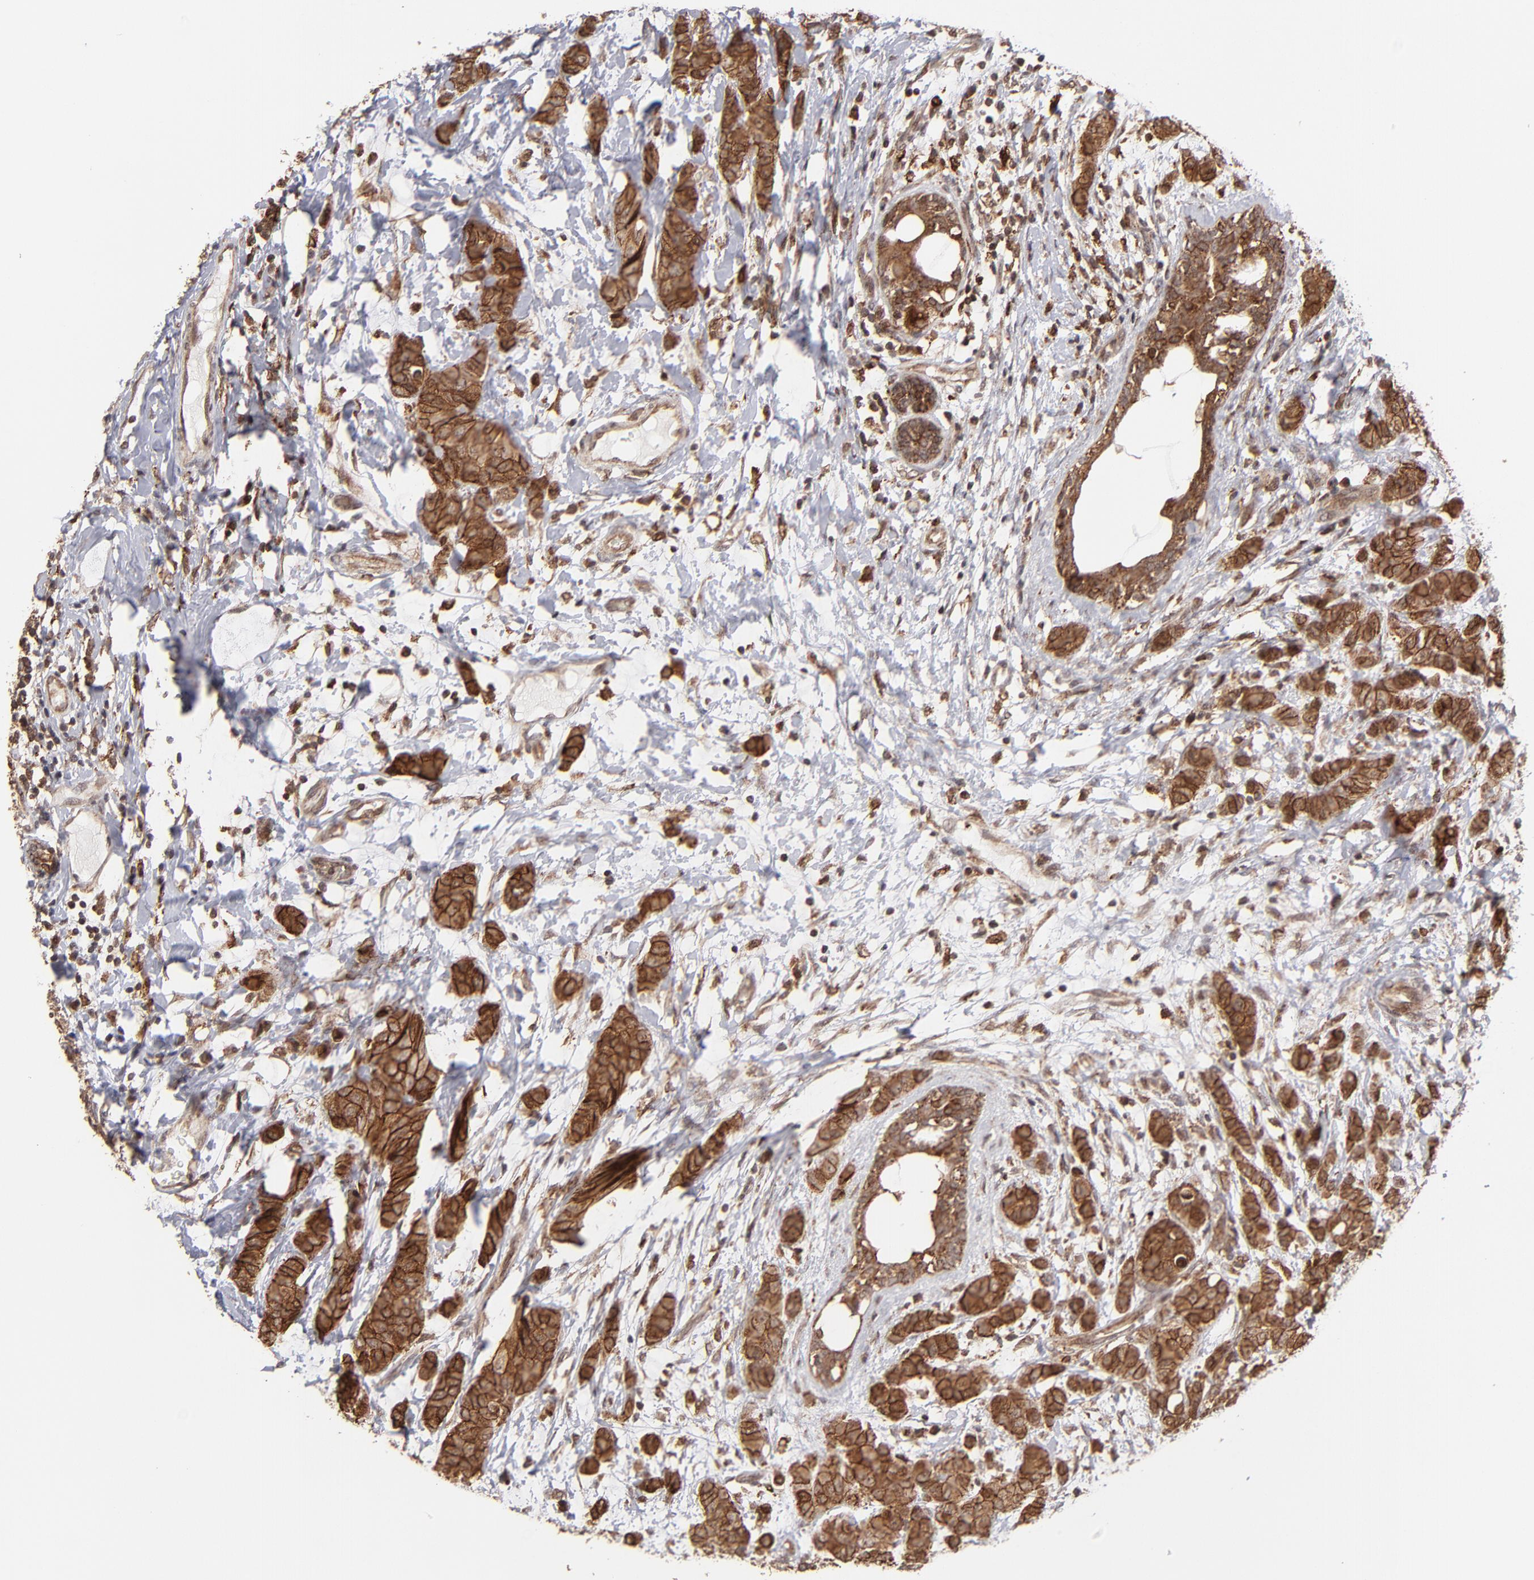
{"staining": {"intensity": "strong", "quantity": ">75%", "location": "cytoplasmic/membranous,nuclear"}, "tissue": "breast cancer", "cell_type": "Tumor cells", "image_type": "cancer", "snomed": [{"axis": "morphology", "description": "Duct carcinoma"}, {"axis": "topography", "description": "Breast"}], "caption": "This is an image of immunohistochemistry staining of intraductal carcinoma (breast), which shows strong positivity in the cytoplasmic/membranous and nuclear of tumor cells.", "gene": "RGS6", "patient": {"sex": "female", "age": 40}}